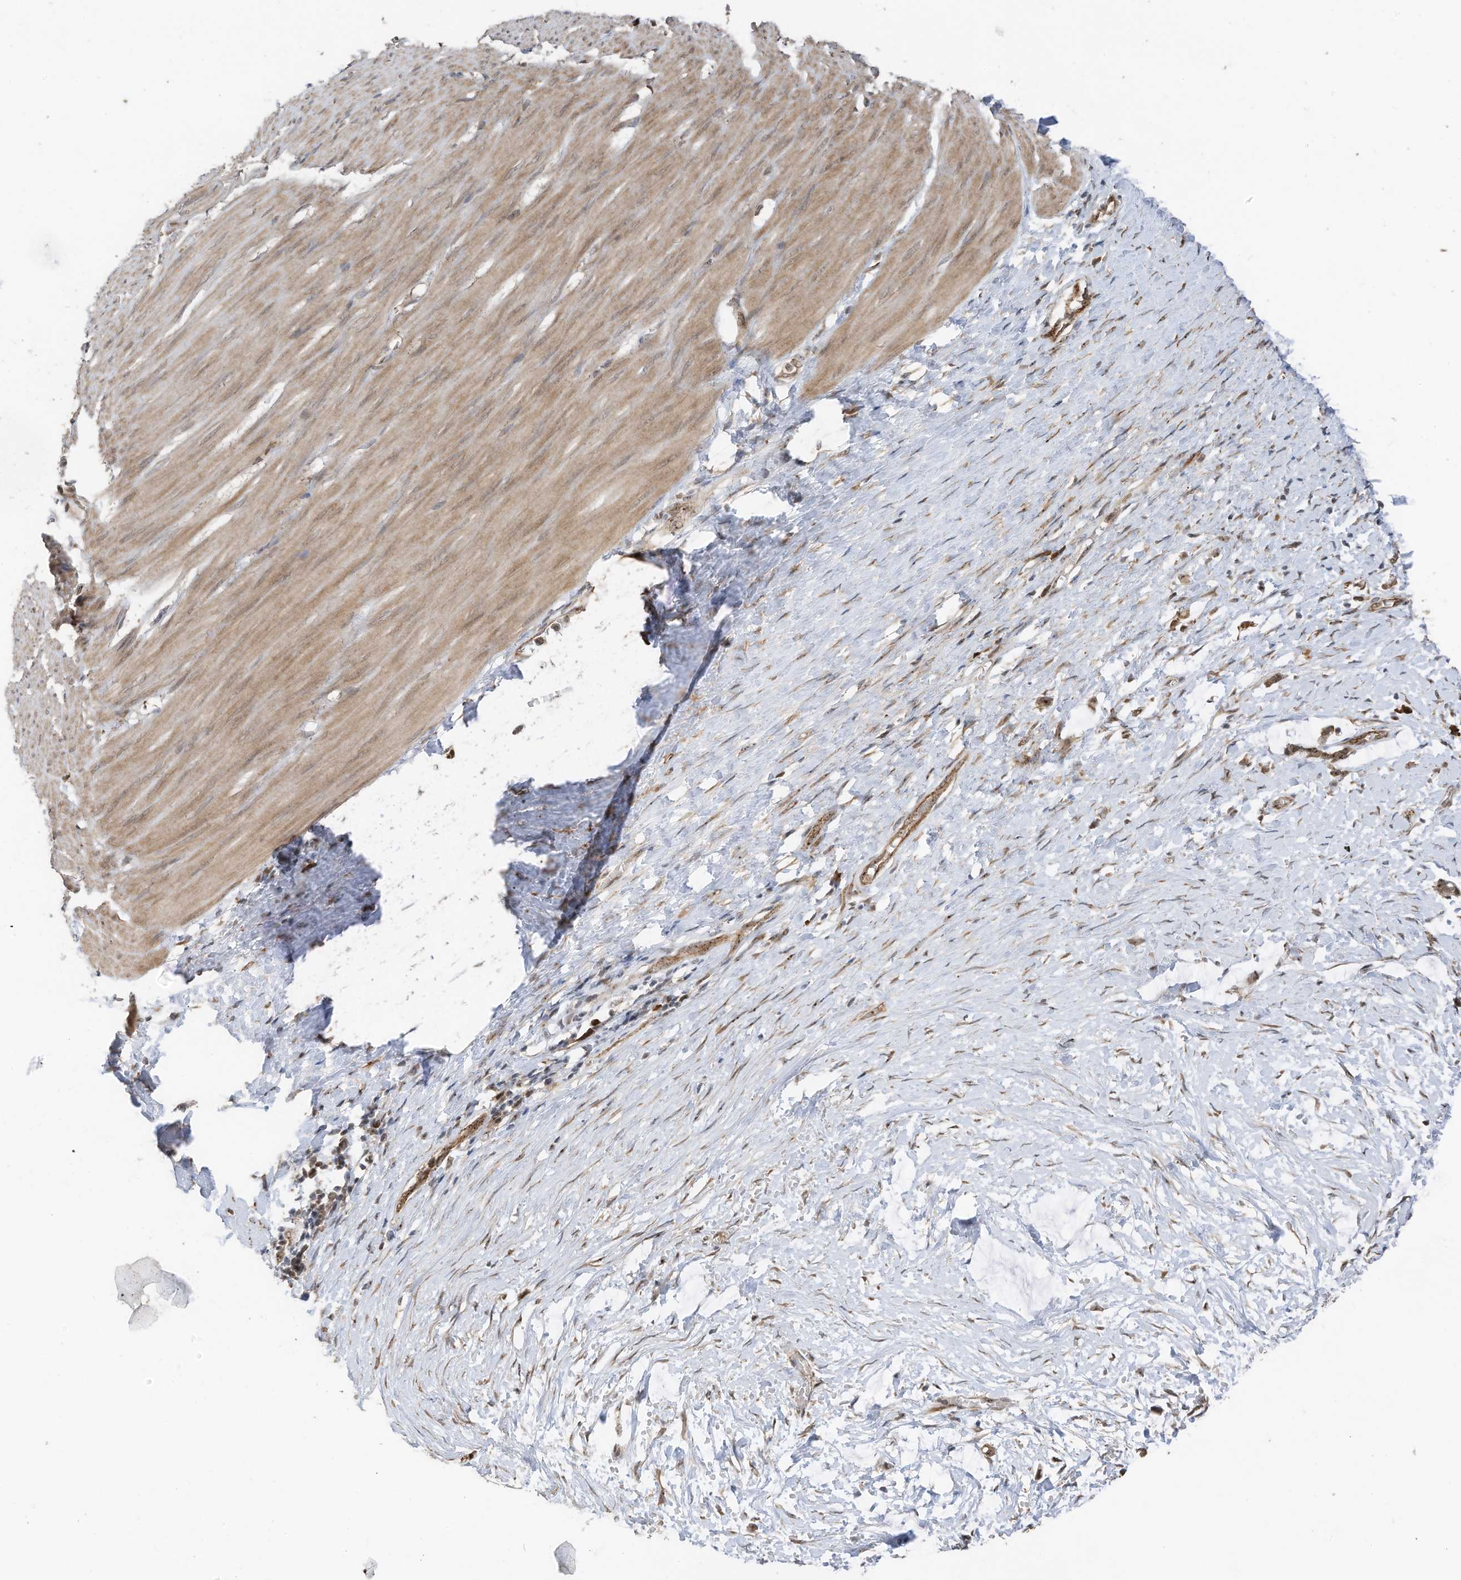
{"staining": {"intensity": "weak", "quantity": ">75%", "location": "cytoplasmic/membranous,nuclear"}, "tissue": "smooth muscle", "cell_type": "Smooth muscle cells", "image_type": "normal", "snomed": [{"axis": "morphology", "description": "Normal tissue, NOS"}, {"axis": "morphology", "description": "Adenocarcinoma, NOS"}, {"axis": "topography", "description": "Colon"}, {"axis": "topography", "description": "Peripheral nerve tissue"}], "caption": "The immunohistochemical stain shows weak cytoplasmic/membranous,nuclear positivity in smooth muscle cells of unremarkable smooth muscle.", "gene": "ERLEC1", "patient": {"sex": "male", "age": 14}}